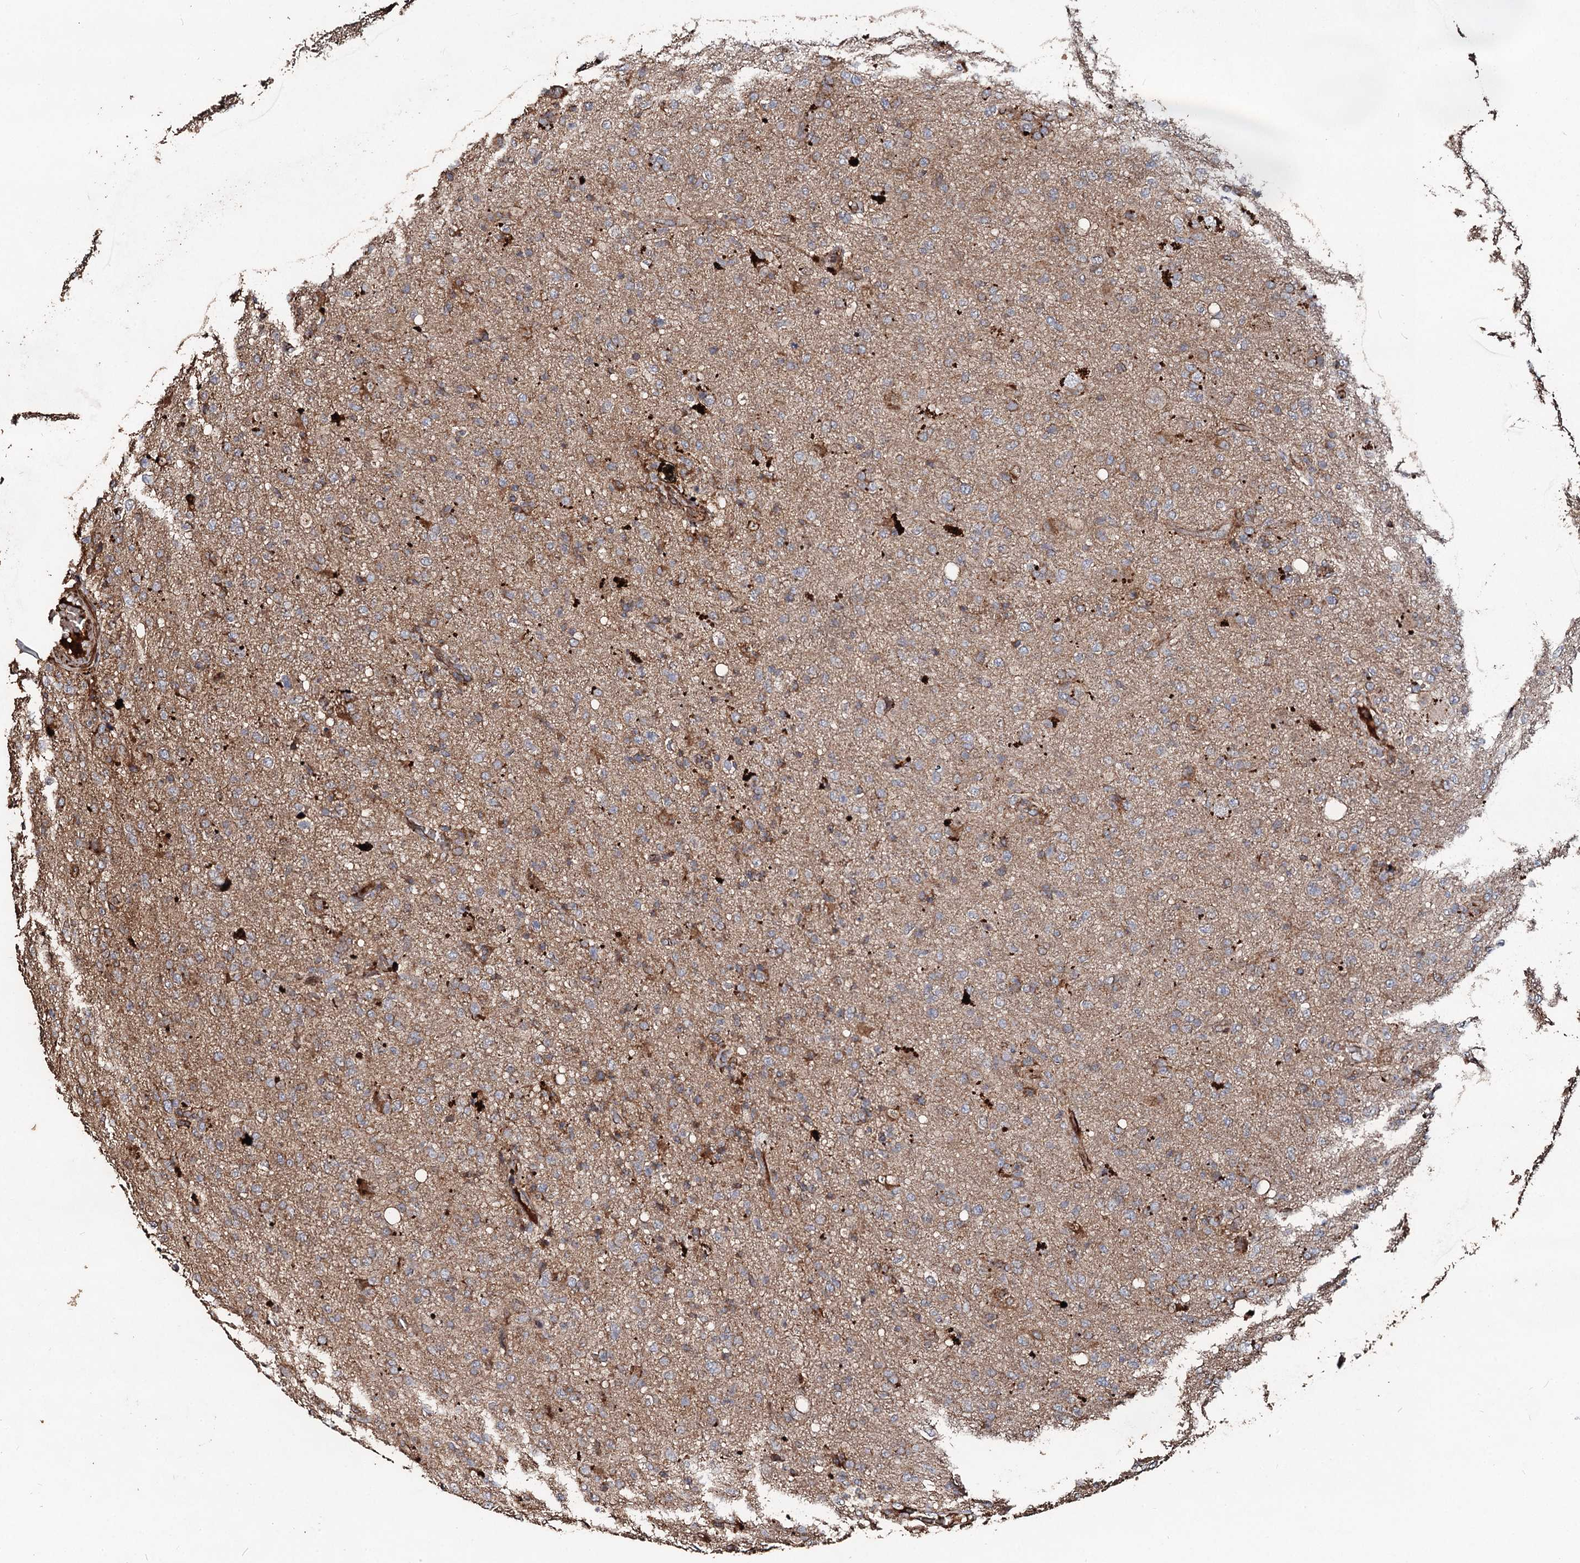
{"staining": {"intensity": "weak", "quantity": "25%-75%", "location": "cytoplasmic/membranous"}, "tissue": "glioma", "cell_type": "Tumor cells", "image_type": "cancer", "snomed": [{"axis": "morphology", "description": "Glioma, malignant, High grade"}, {"axis": "topography", "description": "Brain"}], "caption": "Immunohistochemical staining of human malignant high-grade glioma displays weak cytoplasmic/membranous protein staining in about 25%-75% of tumor cells. (DAB IHC, brown staining for protein, blue staining for nuclei).", "gene": "NOTCH2NLA", "patient": {"sex": "female", "age": 57}}